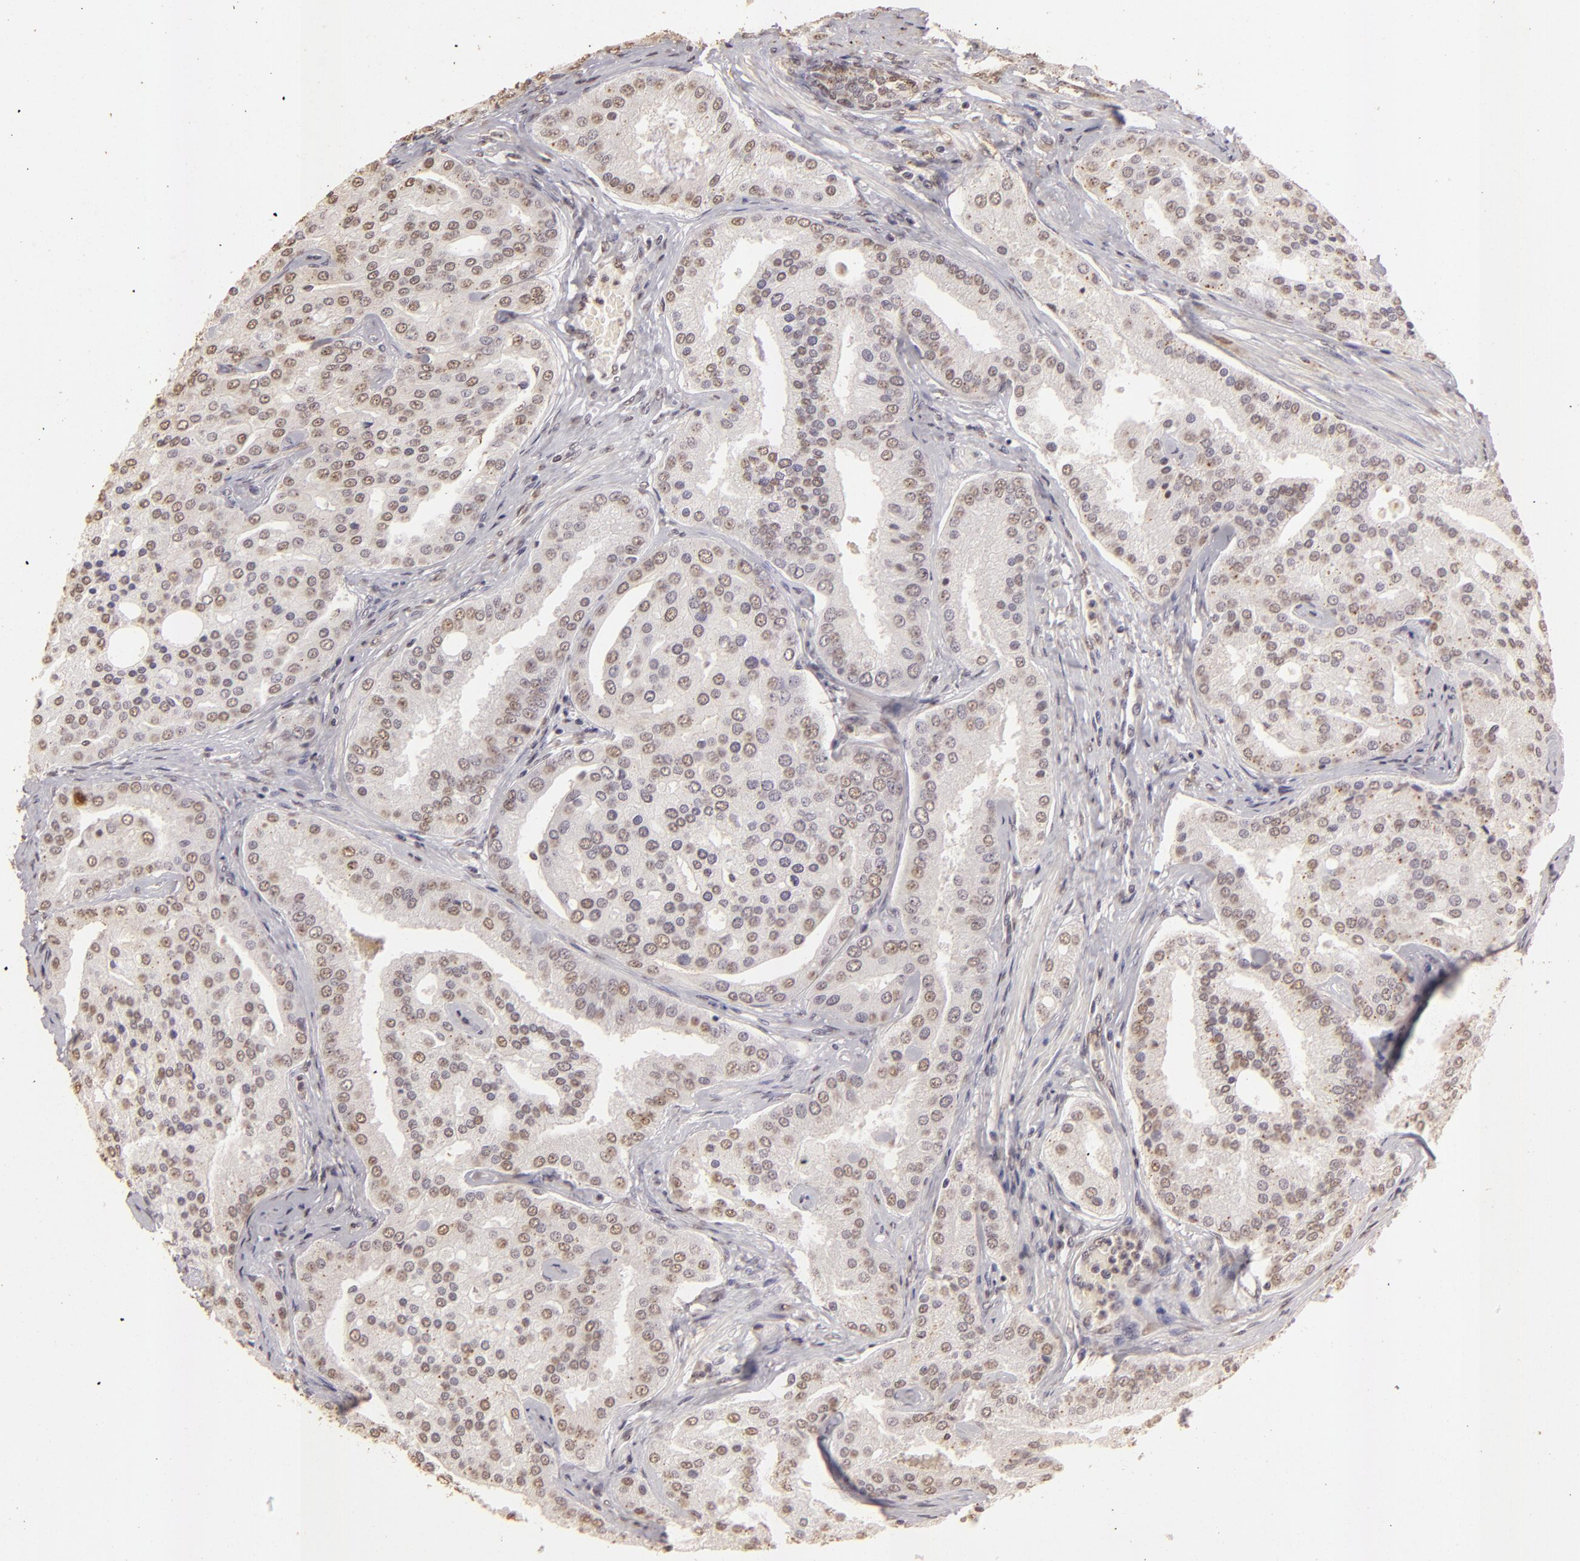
{"staining": {"intensity": "weak", "quantity": "25%-75%", "location": "nuclear"}, "tissue": "prostate cancer", "cell_type": "Tumor cells", "image_type": "cancer", "snomed": [{"axis": "morphology", "description": "Adenocarcinoma, High grade"}, {"axis": "topography", "description": "Prostate"}], "caption": "The photomicrograph displays staining of prostate adenocarcinoma (high-grade), revealing weak nuclear protein positivity (brown color) within tumor cells. (DAB (3,3'-diaminobenzidine) IHC with brightfield microscopy, high magnification).", "gene": "CBX3", "patient": {"sex": "male", "age": 64}}